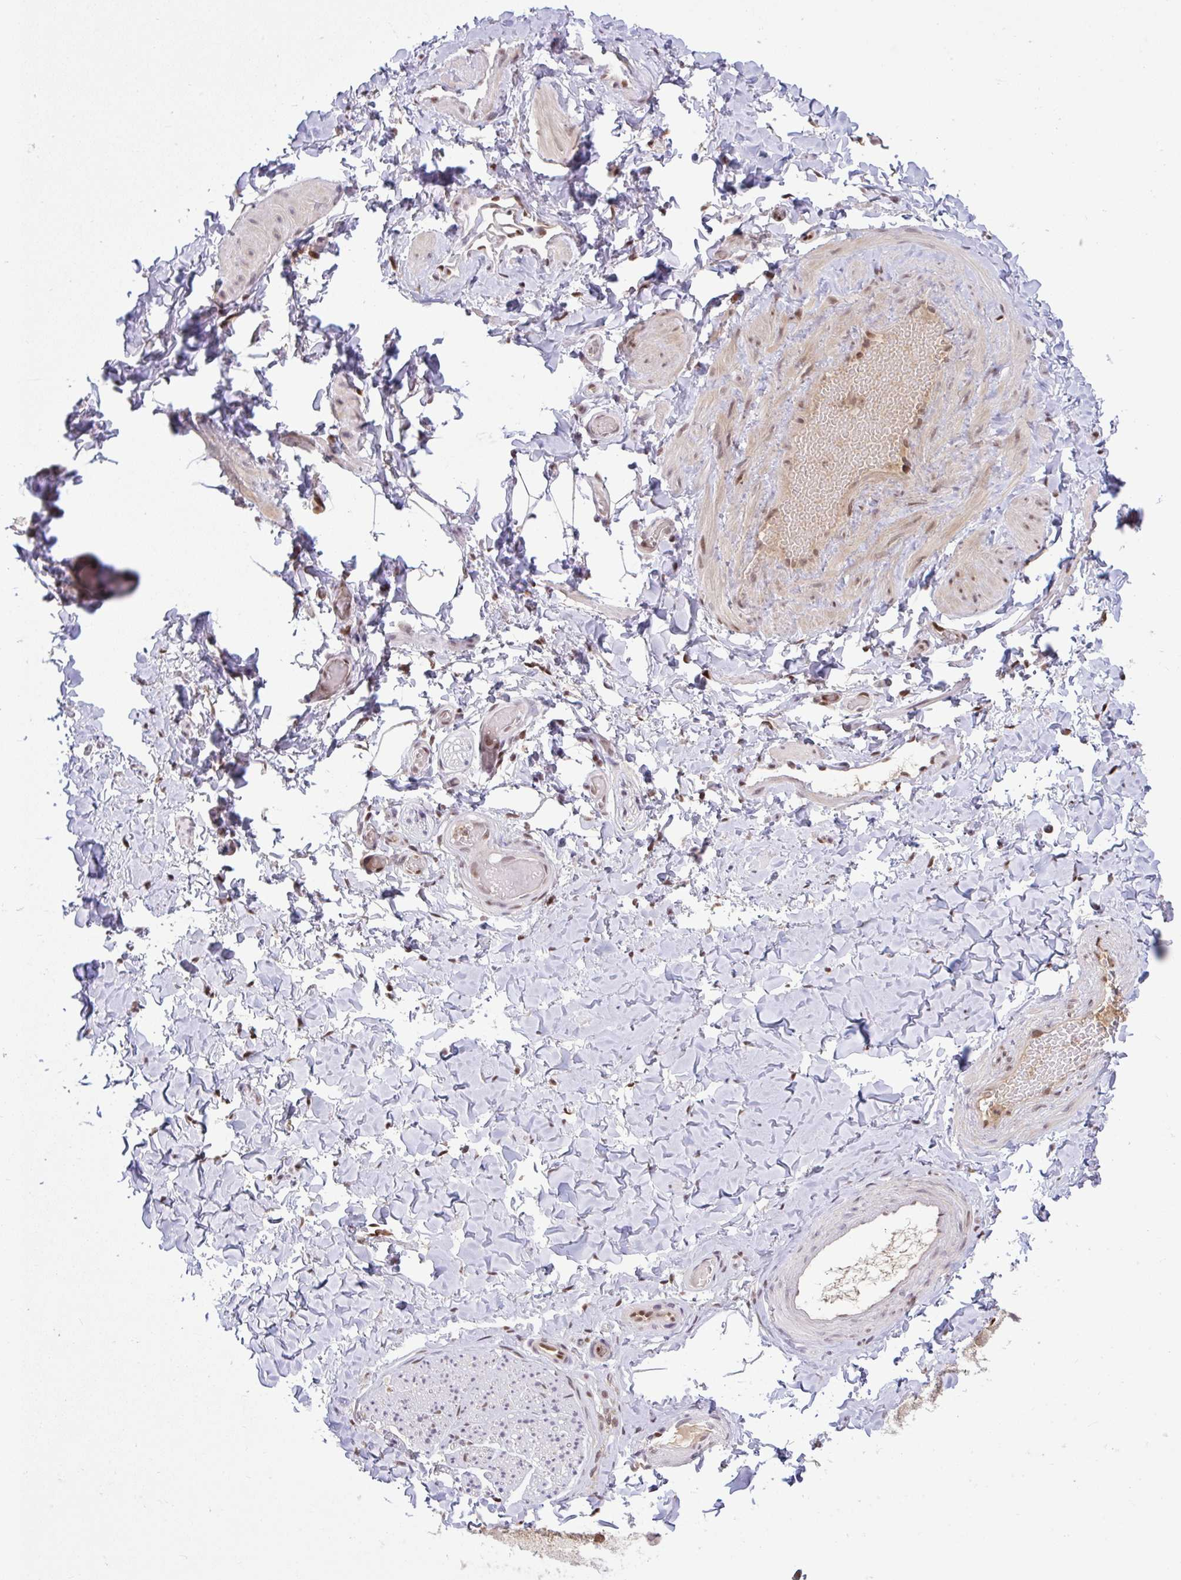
{"staining": {"intensity": "negative", "quantity": "none", "location": "none"}, "tissue": "adipose tissue", "cell_type": "Adipocytes", "image_type": "normal", "snomed": [{"axis": "morphology", "description": "Normal tissue, NOS"}, {"axis": "topography", "description": "Soft tissue"}, {"axis": "topography", "description": "Adipose tissue"}, {"axis": "topography", "description": "Vascular tissue"}, {"axis": "topography", "description": "Peripheral nerve tissue"}], "caption": "Adipose tissue was stained to show a protein in brown. There is no significant expression in adipocytes. (Stains: DAB IHC with hematoxylin counter stain, Microscopy: brightfield microscopy at high magnification).", "gene": "KLF2", "patient": {"sex": "male", "age": 29}}